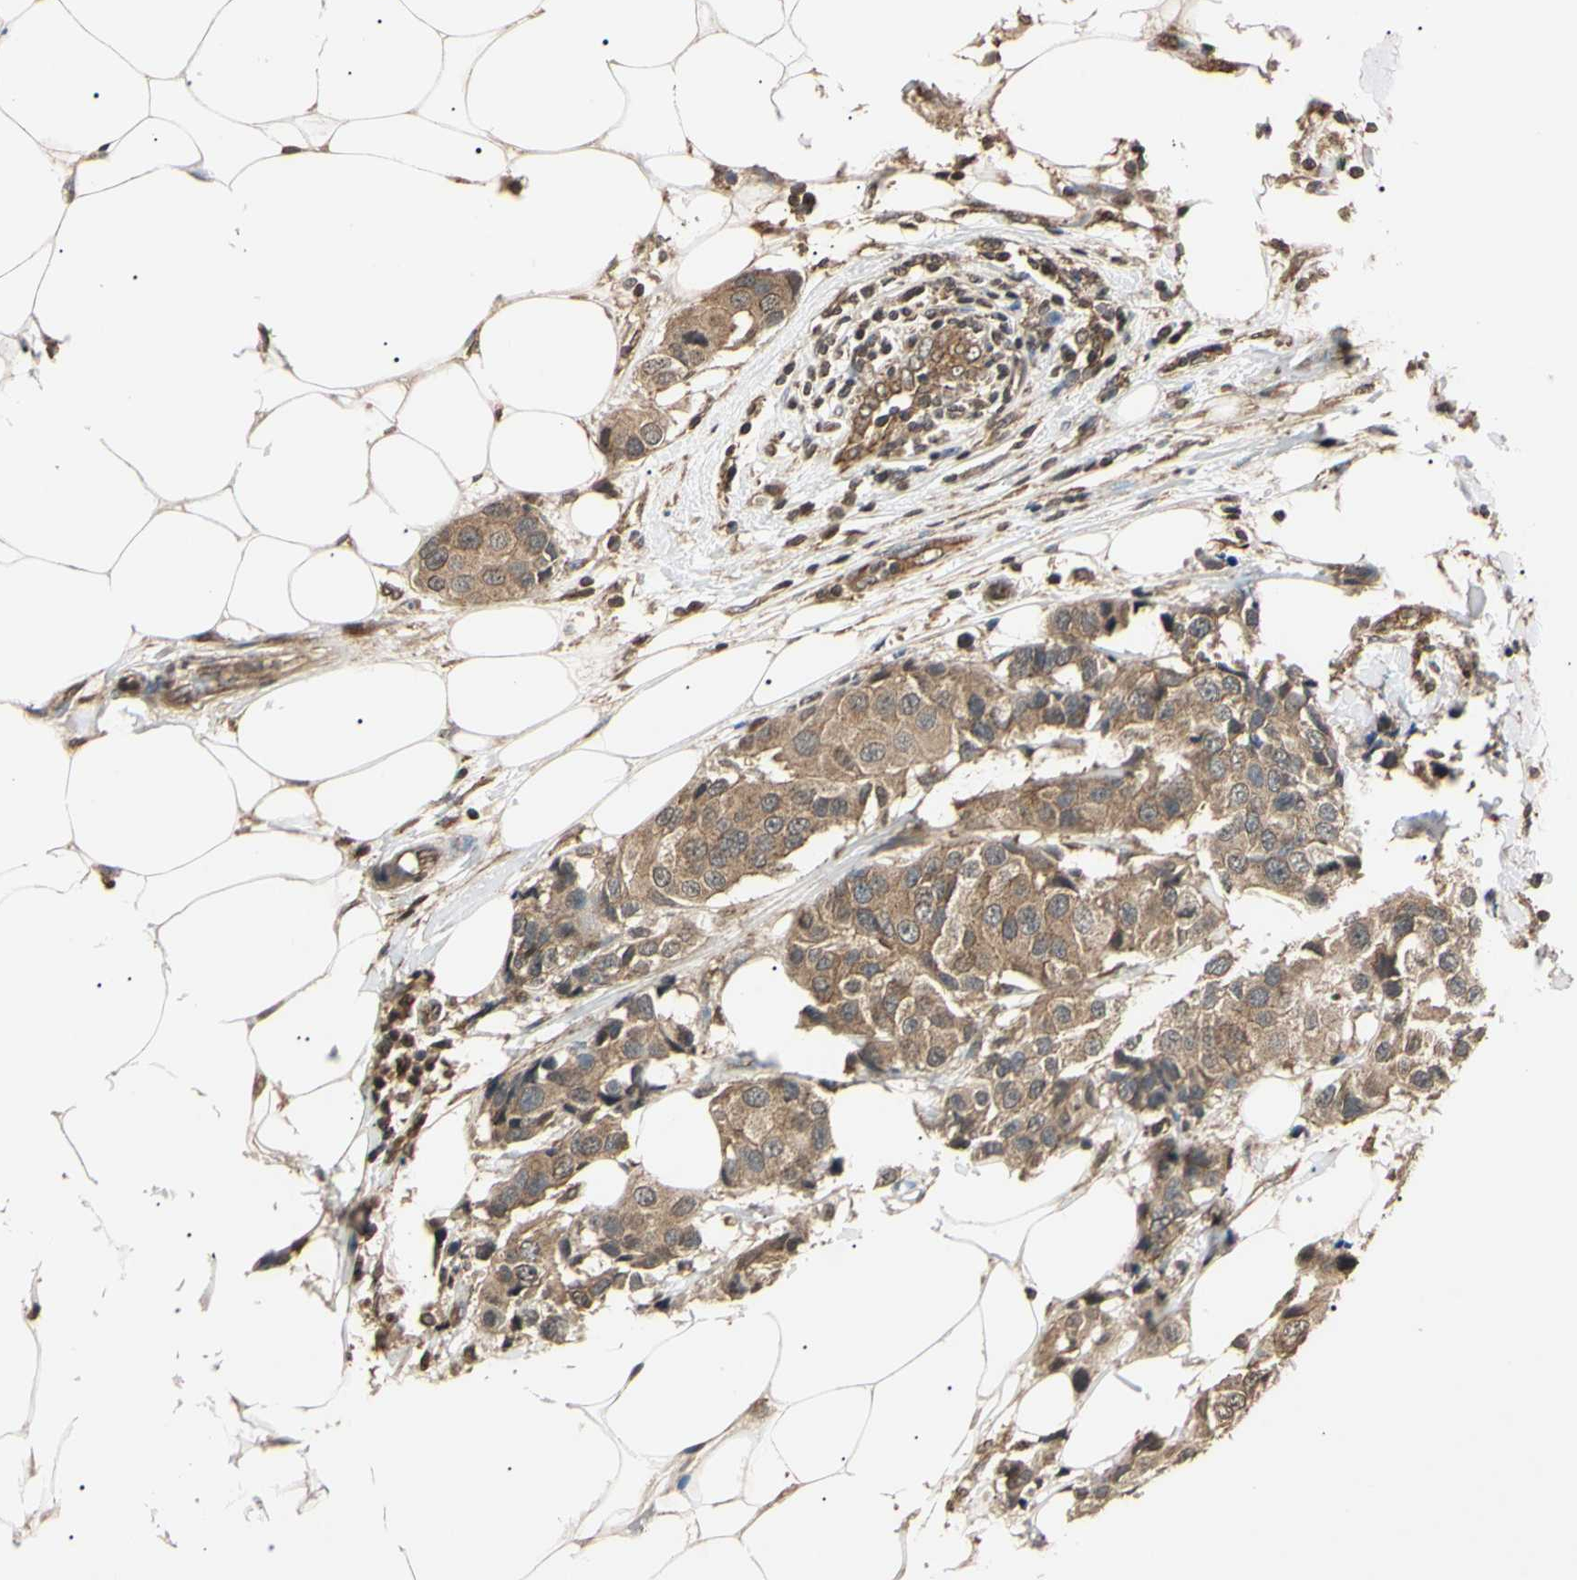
{"staining": {"intensity": "moderate", "quantity": "25%-75%", "location": "cytoplasmic/membranous"}, "tissue": "breast cancer", "cell_type": "Tumor cells", "image_type": "cancer", "snomed": [{"axis": "morphology", "description": "Normal tissue, NOS"}, {"axis": "morphology", "description": "Duct carcinoma"}, {"axis": "topography", "description": "Breast"}], "caption": "Approximately 25%-75% of tumor cells in human intraductal carcinoma (breast) reveal moderate cytoplasmic/membranous protein staining as visualized by brown immunohistochemical staining.", "gene": "EPN1", "patient": {"sex": "female", "age": 39}}